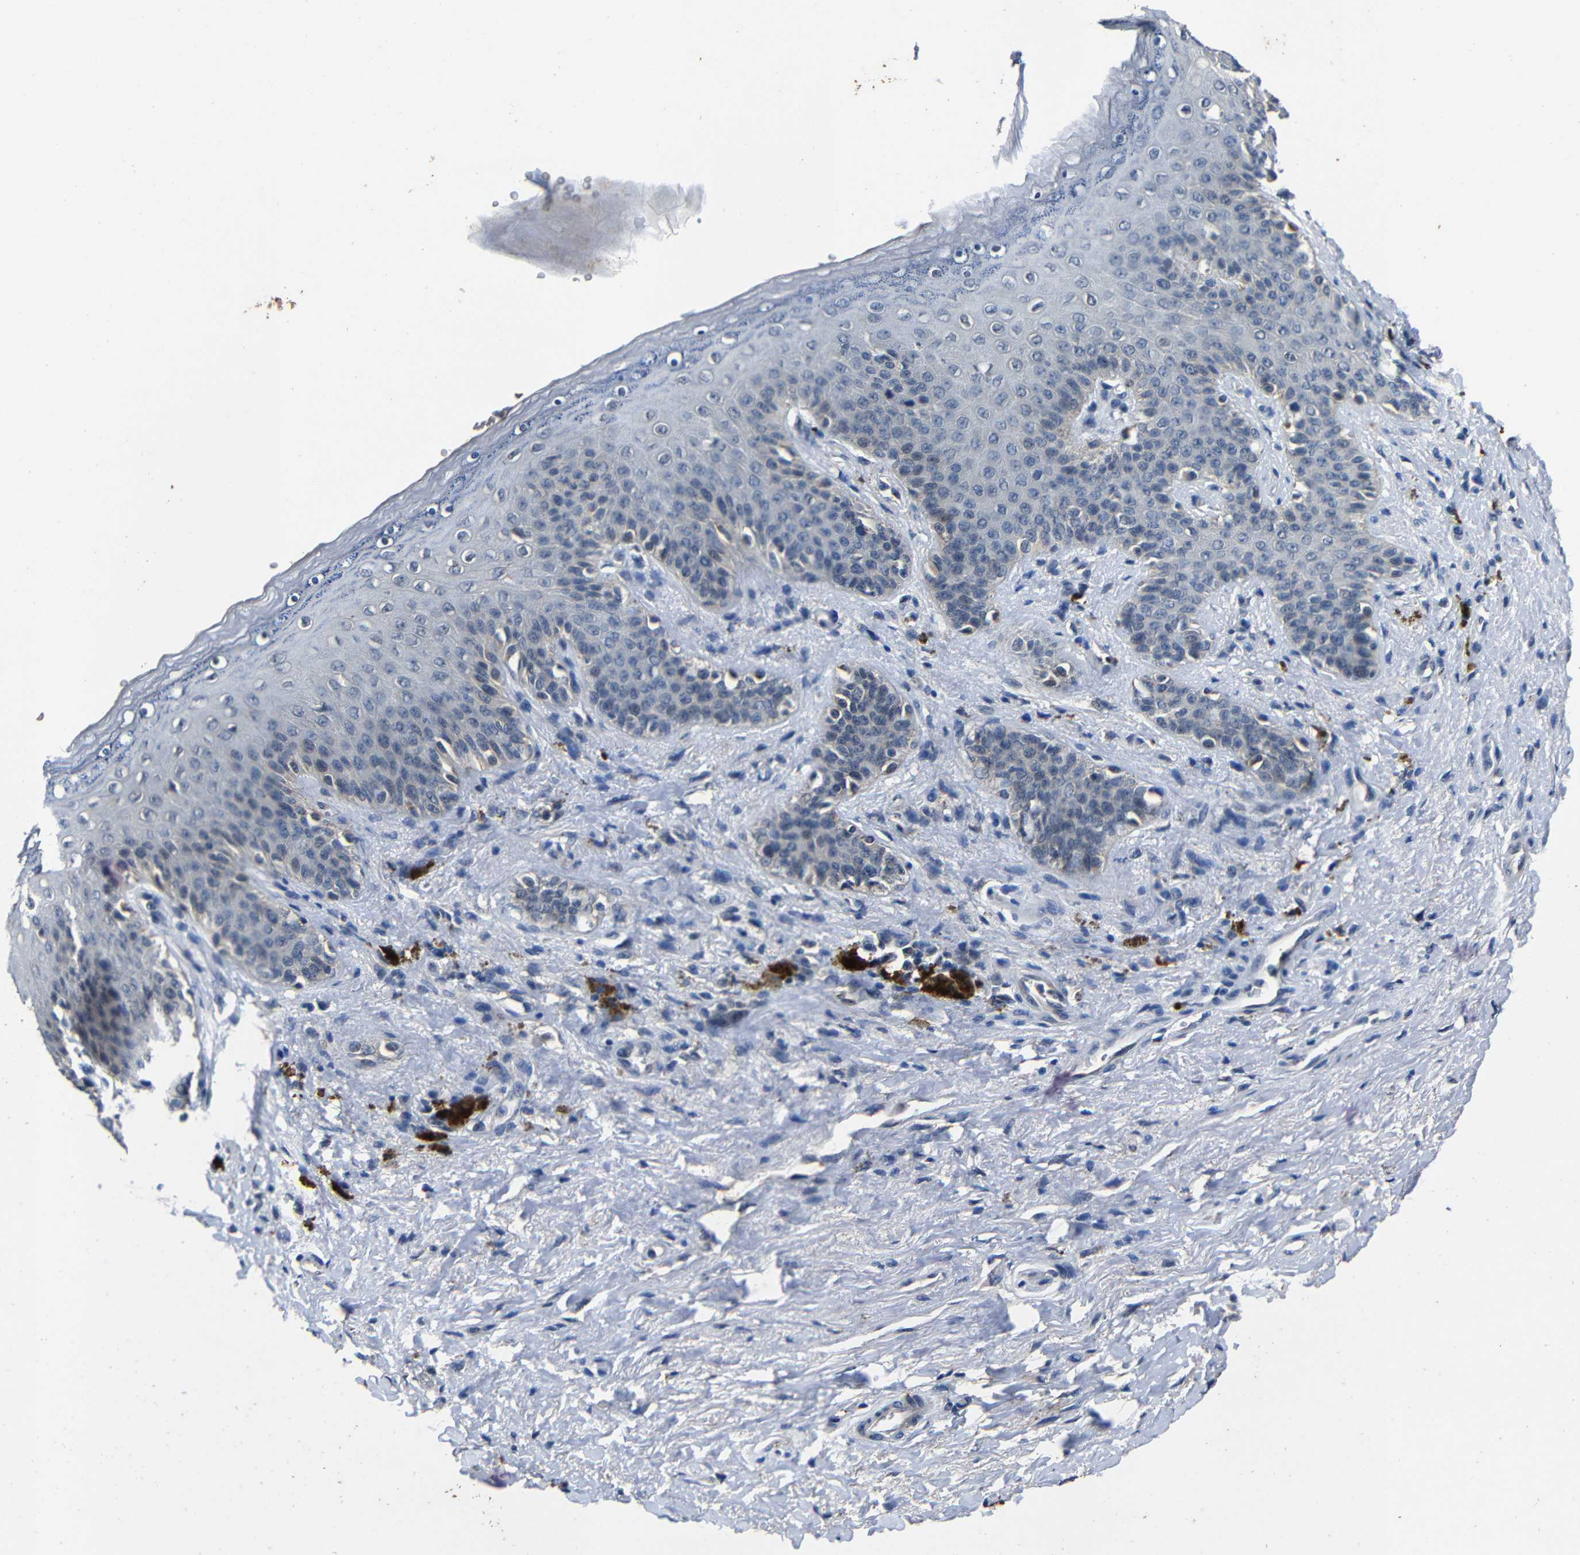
{"staining": {"intensity": "negative", "quantity": "none", "location": "none"}, "tissue": "skin", "cell_type": "Epidermal cells", "image_type": "normal", "snomed": [{"axis": "morphology", "description": "Normal tissue, NOS"}, {"axis": "topography", "description": "Anal"}], "caption": "Protein analysis of unremarkable skin exhibits no significant expression in epidermal cells. (Immunohistochemistry, brightfield microscopy, high magnification).", "gene": "C6orf89", "patient": {"sex": "female", "age": 46}}